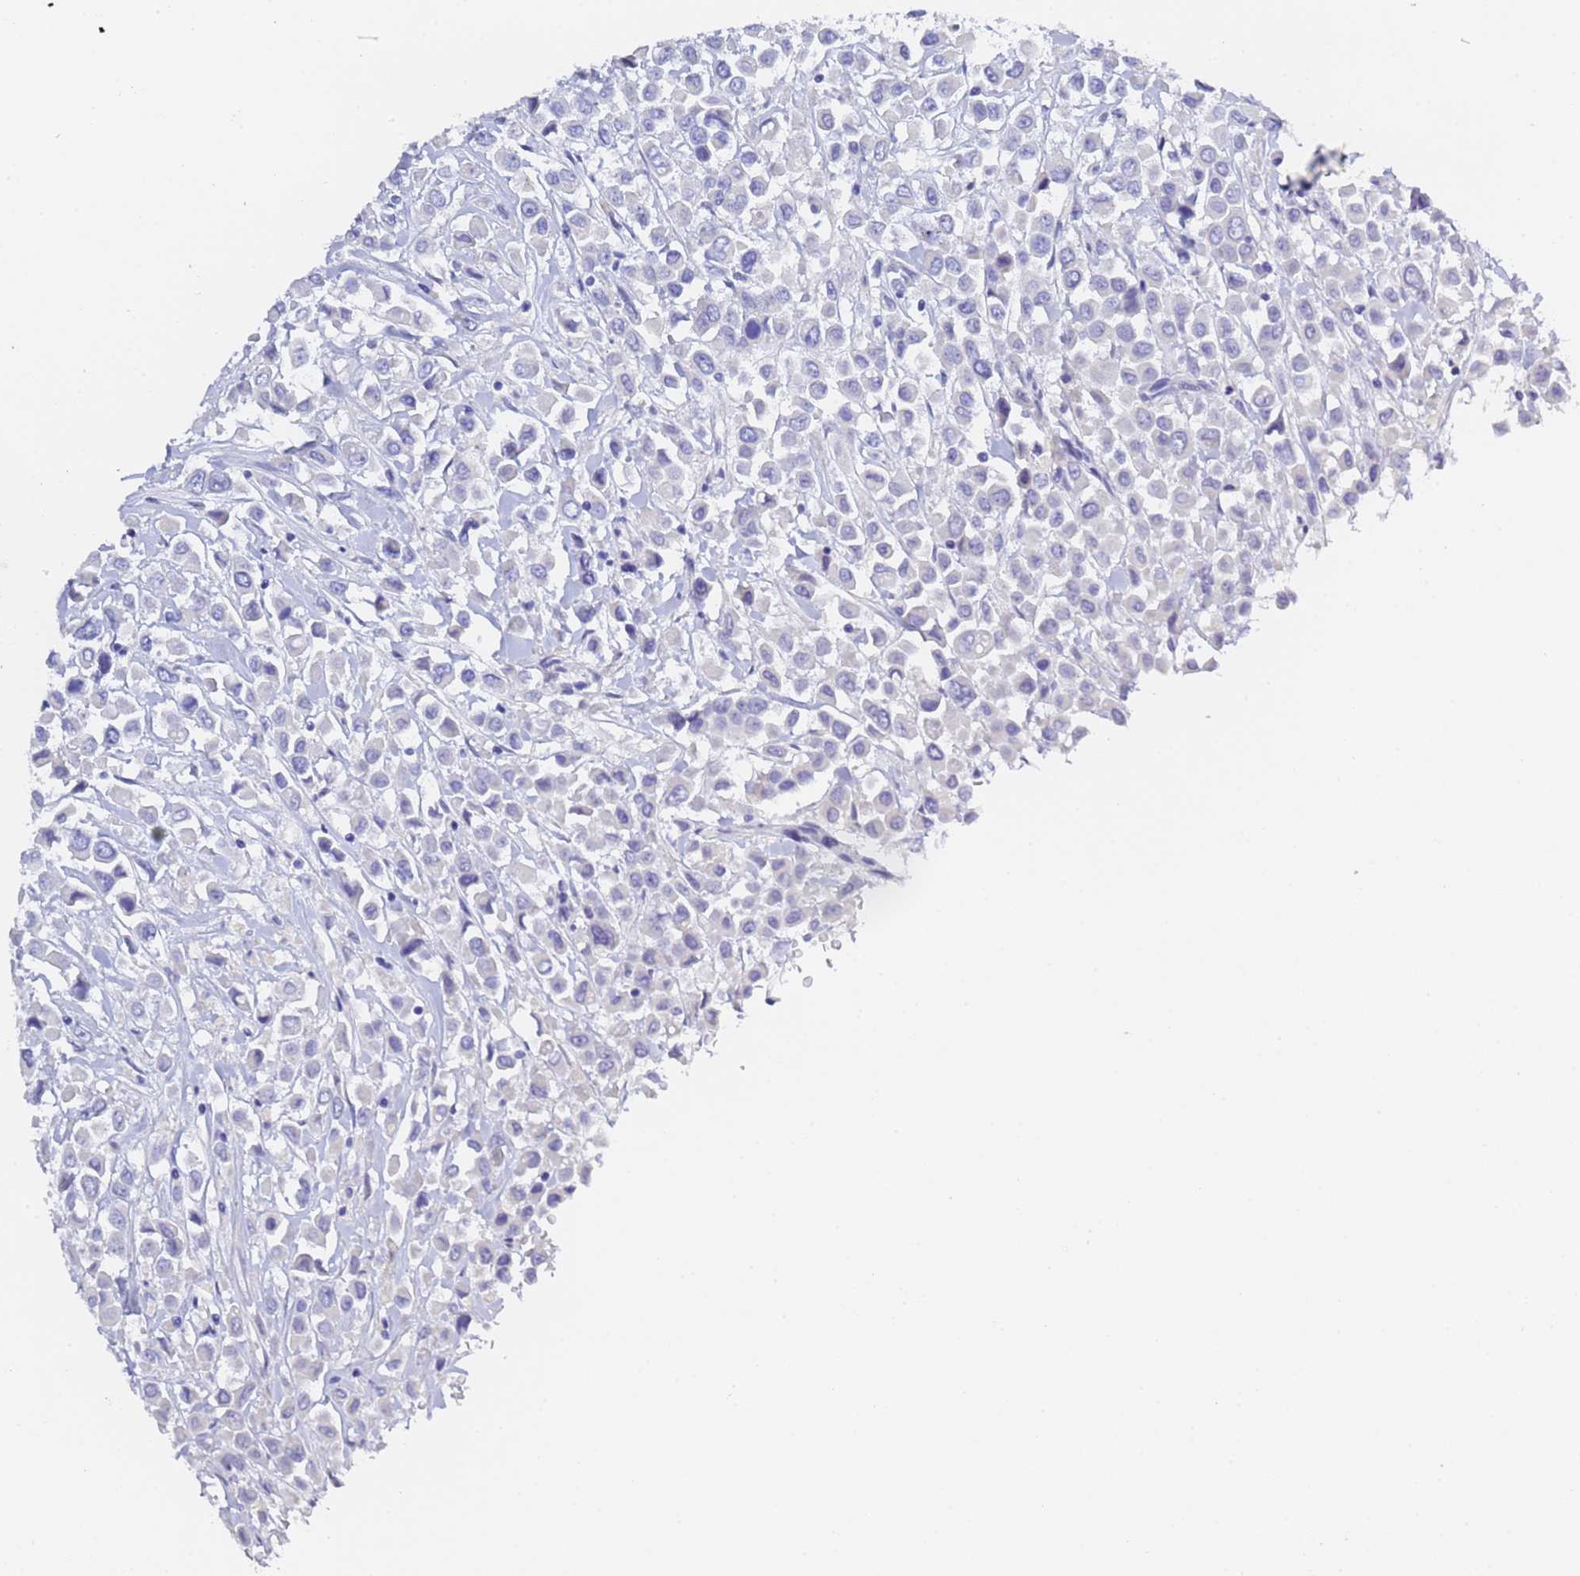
{"staining": {"intensity": "negative", "quantity": "none", "location": "none"}, "tissue": "breast cancer", "cell_type": "Tumor cells", "image_type": "cancer", "snomed": [{"axis": "morphology", "description": "Duct carcinoma"}, {"axis": "topography", "description": "Breast"}], "caption": "Immunohistochemistry of breast invasive ductal carcinoma displays no staining in tumor cells.", "gene": "GABRA1", "patient": {"sex": "female", "age": 61}}